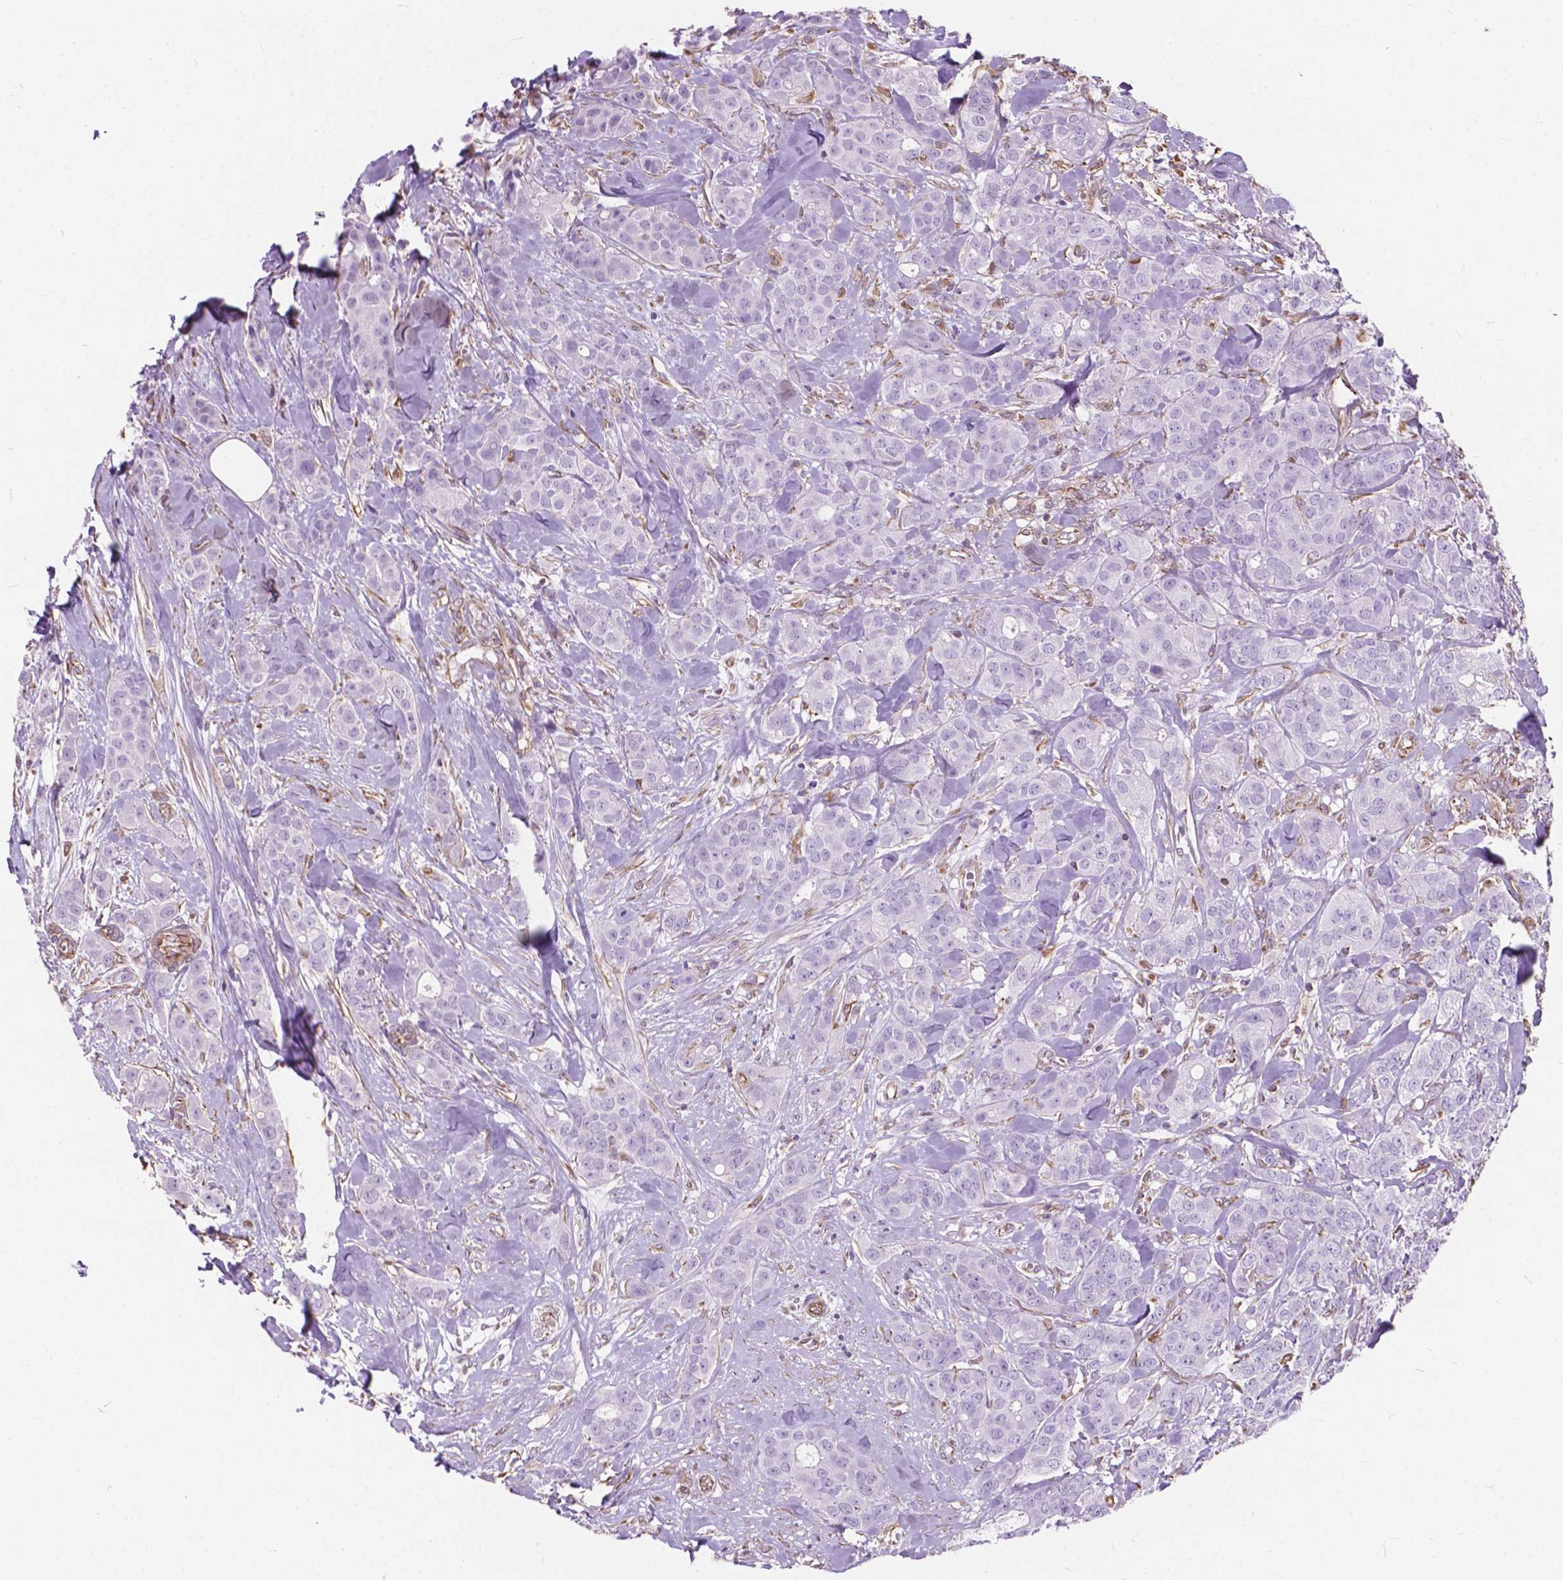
{"staining": {"intensity": "negative", "quantity": "none", "location": "none"}, "tissue": "breast cancer", "cell_type": "Tumor cells", "image_type": "cancer", "snomed": [{"axis": "morphology", "description": "Duct carcinoma"}, {"axis": "topography", "description": "Breast"}], "caption": "This is a image of immunohistochemistry (IHC) staining of breast cancer (intraductal carcinoma), which shows no staining in tumor cells.", "gene": "AMOT", "patient": {"sex": "female", "age": 43}}